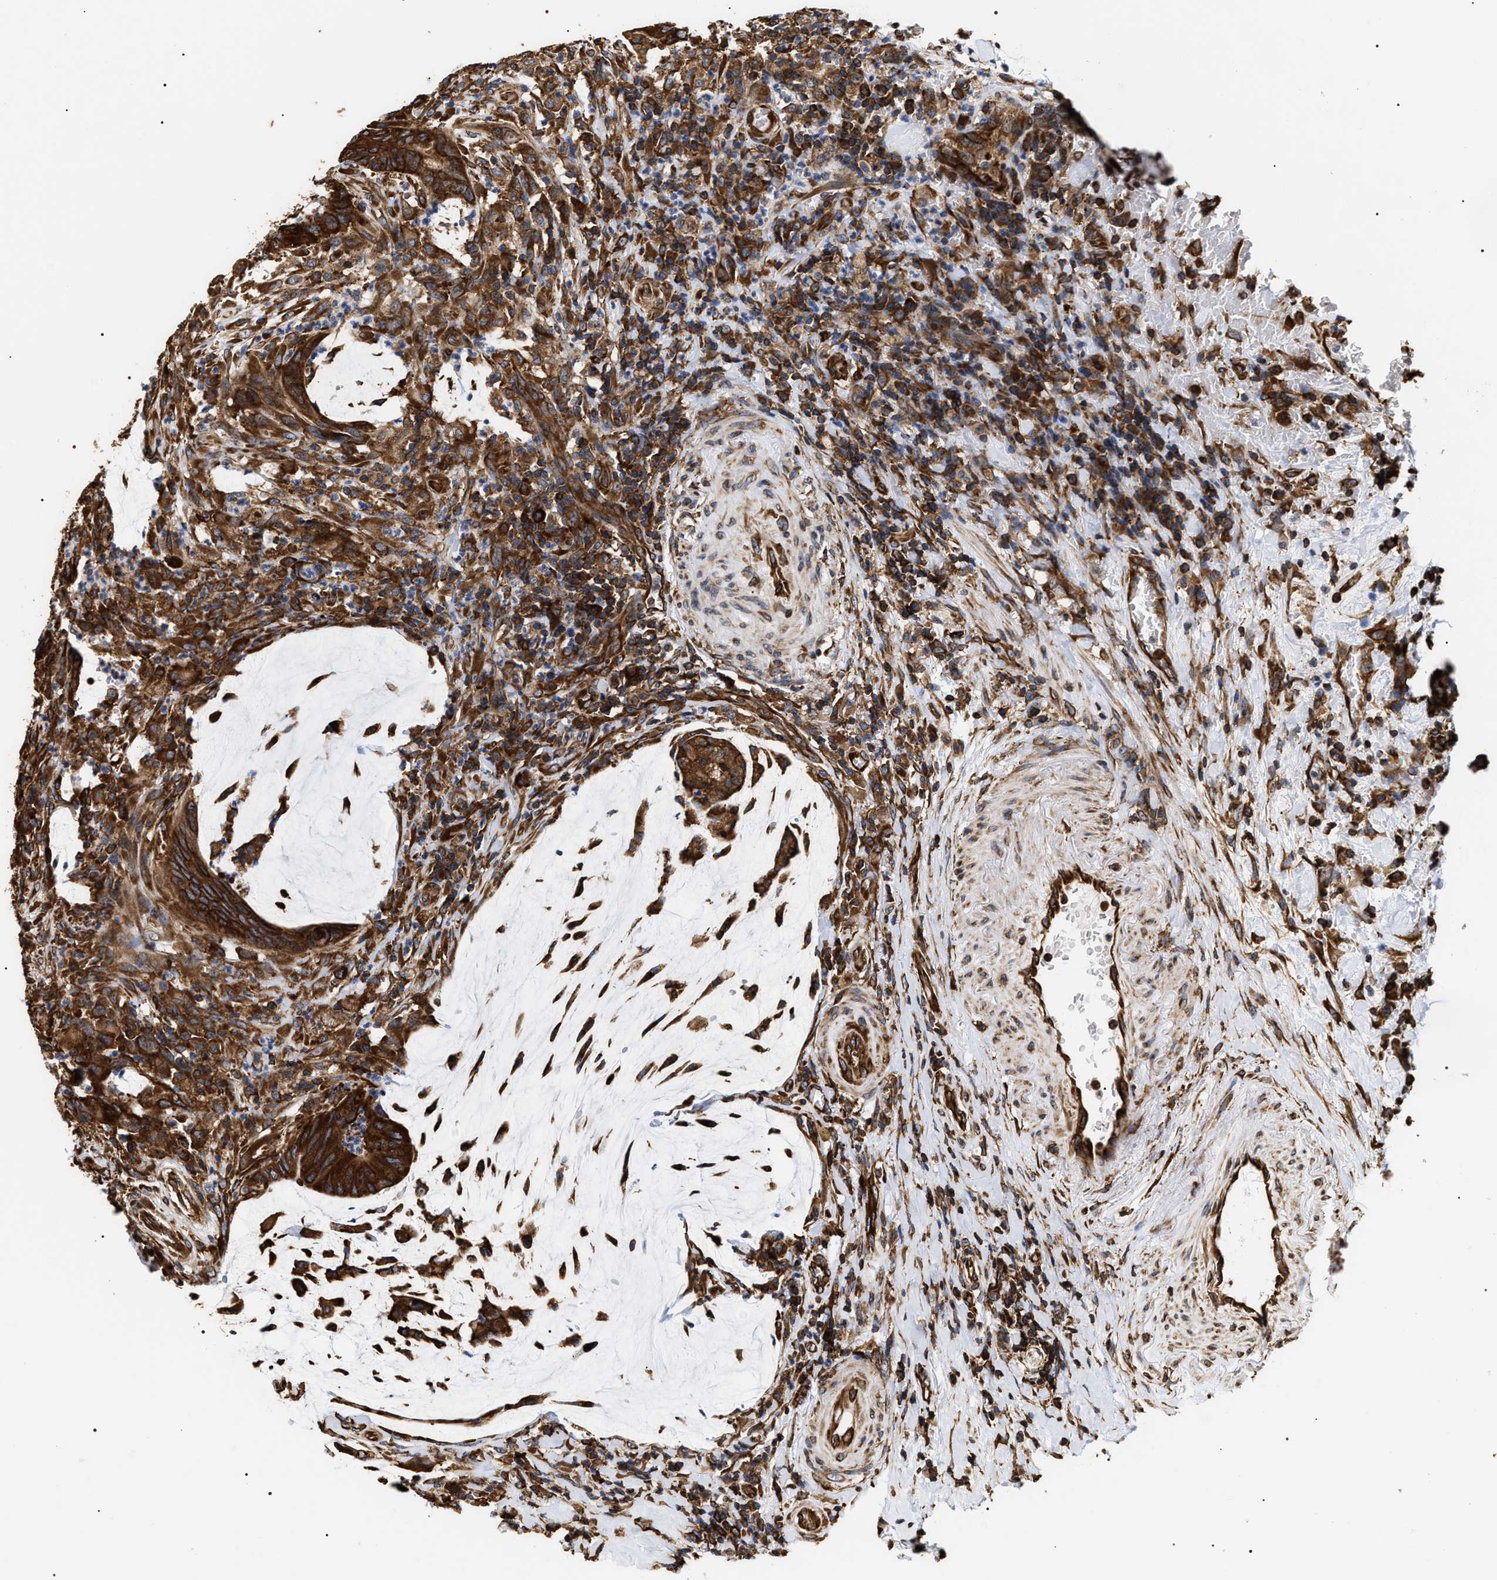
{"staining": {"intensity": "strong", "quantity": ">75%", "location": "cytoplasmic/membranous"}, "tissue": "colorectal cancer", "cell_type": "Tumor cells", "image_type": "cancer", "snomed": [{"axis": "morphology", "description": "Normal tissue, NOS"}, {"axis": "morphology", "description": "Adenocarcinoma, NOS"}, {"axis": "topography", "description": "Rectum"}, {"axis": "topography", "description": "Peripheral nerve tissue"}], "caption": "Colorectal adenocarcinoma stained with a brown dye shows strong cytoplasmic/membranous positive expression in approximately >75% of tumor cells.", "gene": "SERBP1", "patient": {"sex": "male", "age": 92}}